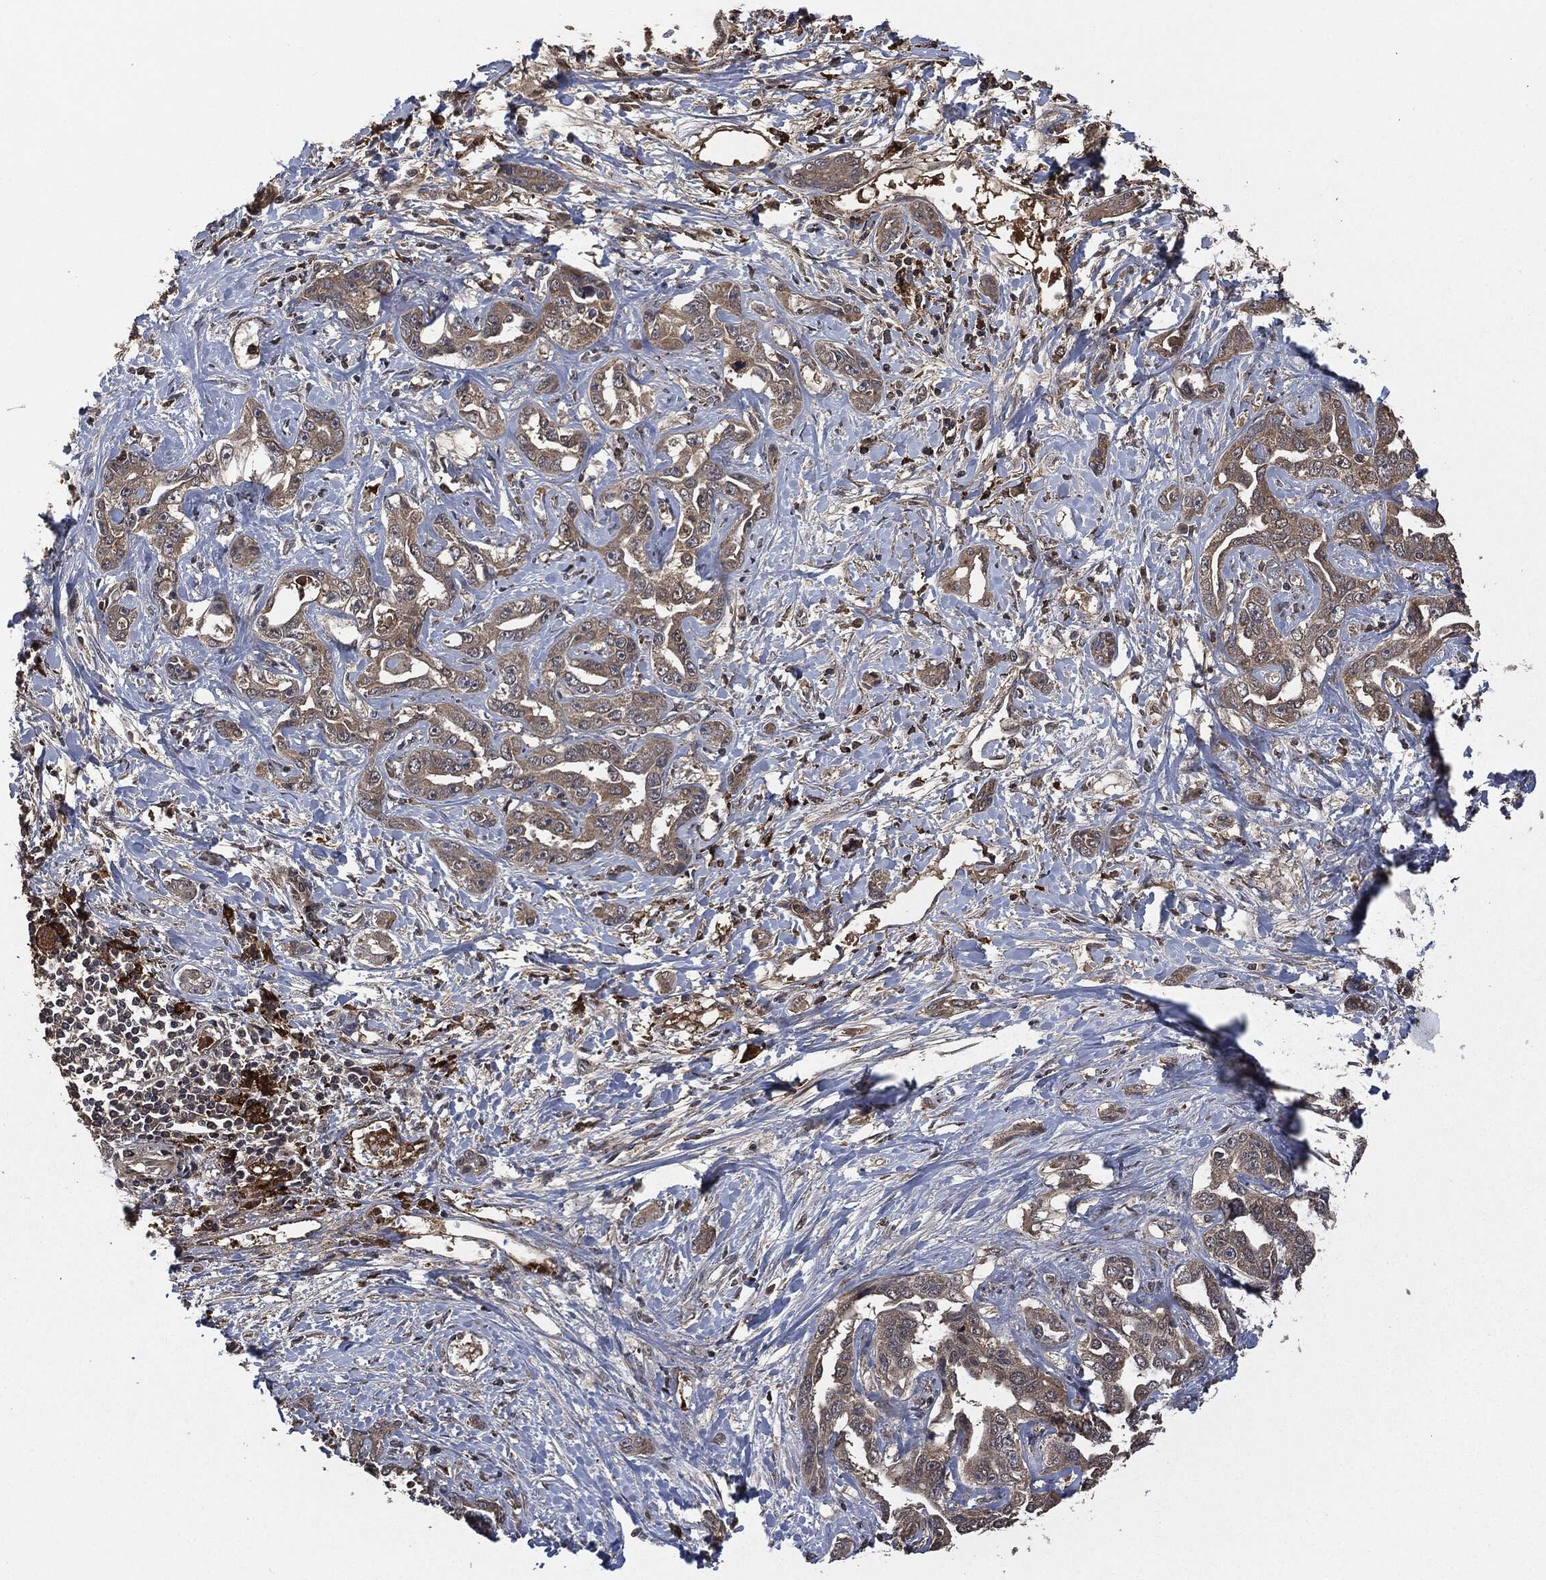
{"staining": {"intensity": "weak", "quantity": ">75%", "location": "cytoplasmic/membranous"}, "tissue": "liver cancer", "cell_type": "Tumor cells", "image_type": "cancer", "snomed": [{"axis": "morphology", "description": "Cholangiocarcinoma"}, {"axis": "topography", "description": "Liver"}], "caption": "Protein expression analysis of cholangiocarcinoma (liver) demonstrates weak cytoplasmic/membranous expression in about >75% of tumor cells.", "gene": "CRABP2", "patient": {"sex": "male", "age": 59}}